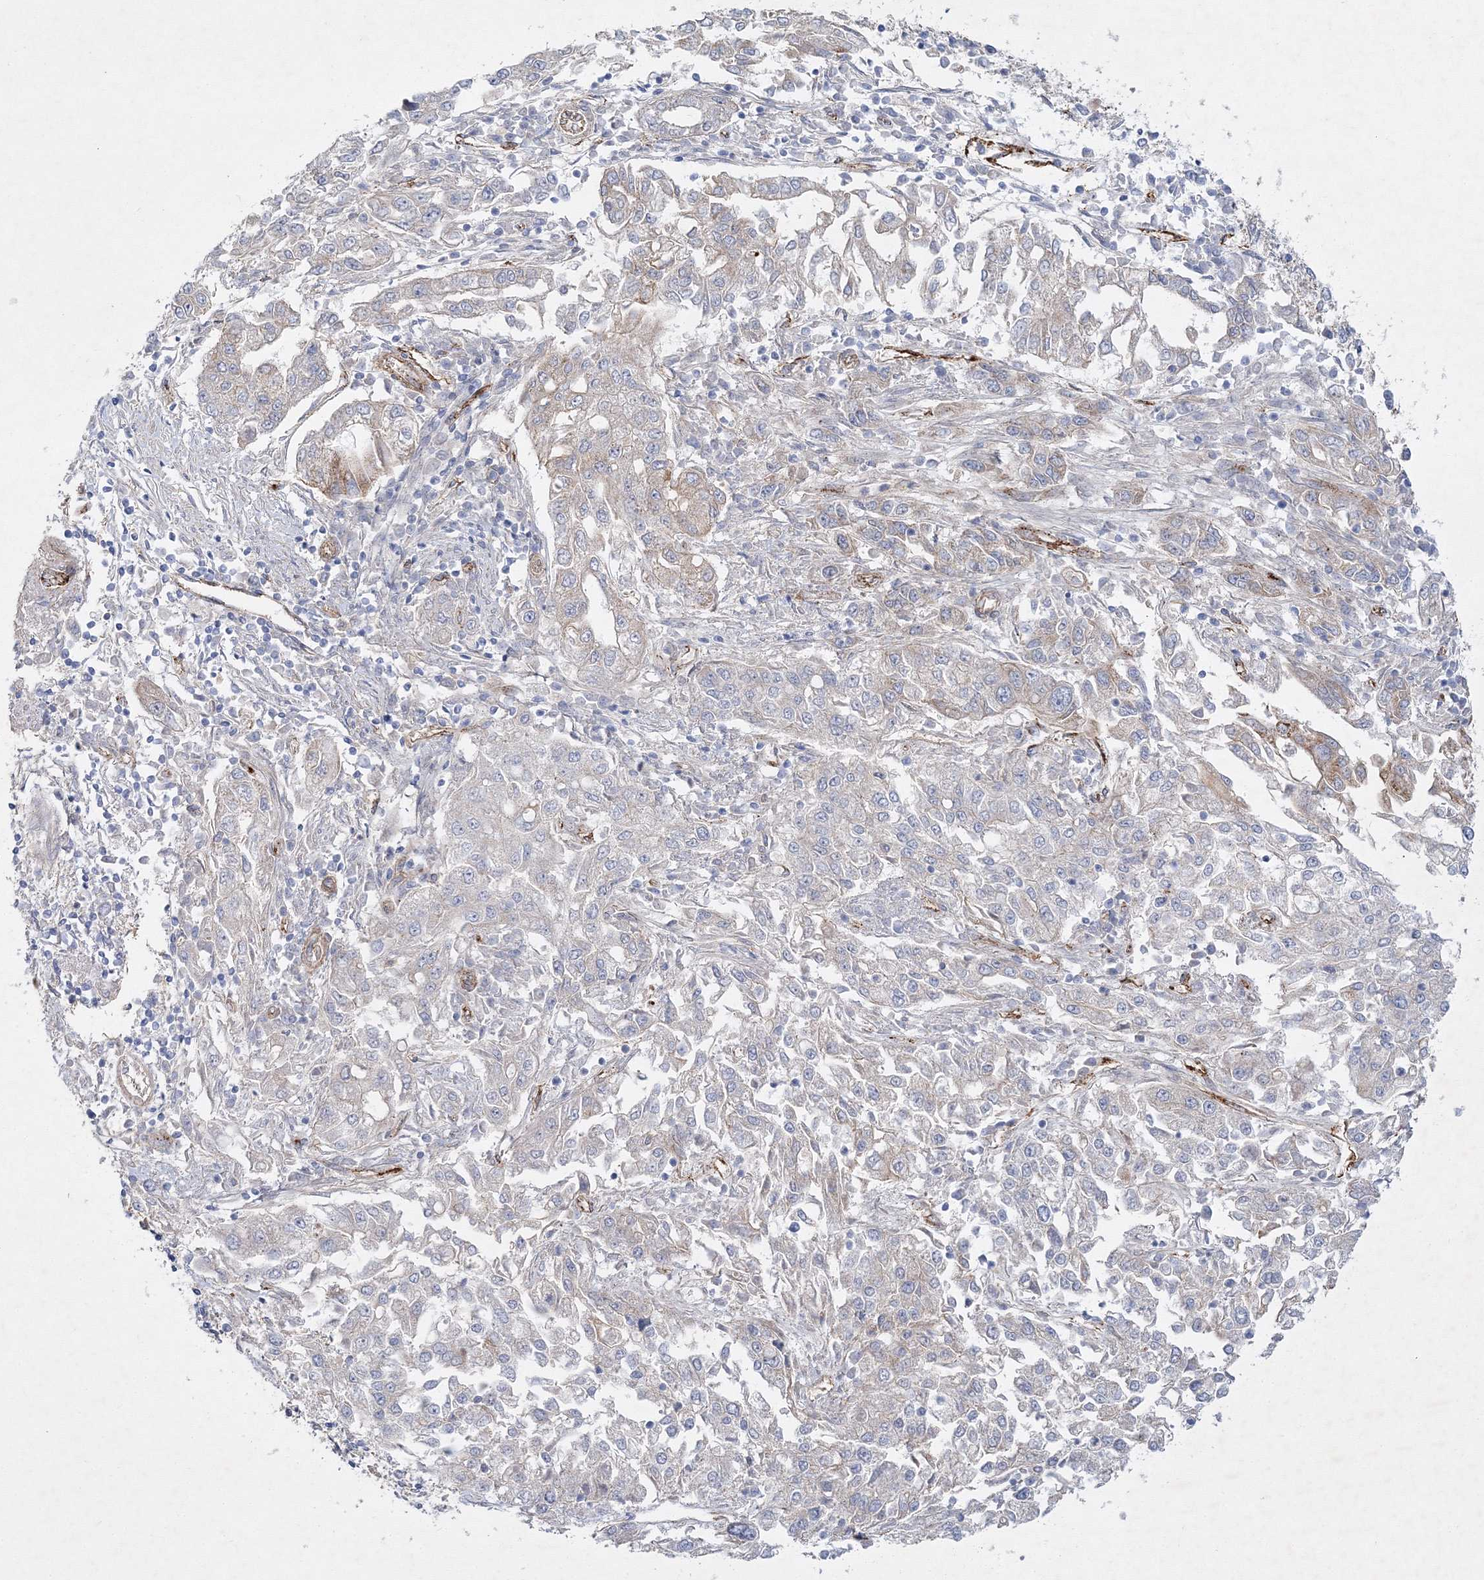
{"staining": {"intensity": "weak", "quantity": "<25%", "location": "cytoplasmic/membranous"}, "tissue": "endometrial cancer", "cell_type": "Tumor cells", "image_type": "cancer", "snomed": [{"axis": "morphology", "description": "Adenocarcinoma, NOS"}, {"axis": "topography", "description": "Endometrium"}], "caption": "DAB immunohistochemical staining of human endometrial cancer (adenocarcinoma) displays no significant expression in tumor cells.", "gene": "ZFYVE16", "patient": {"sex": "female", "age": 49}}